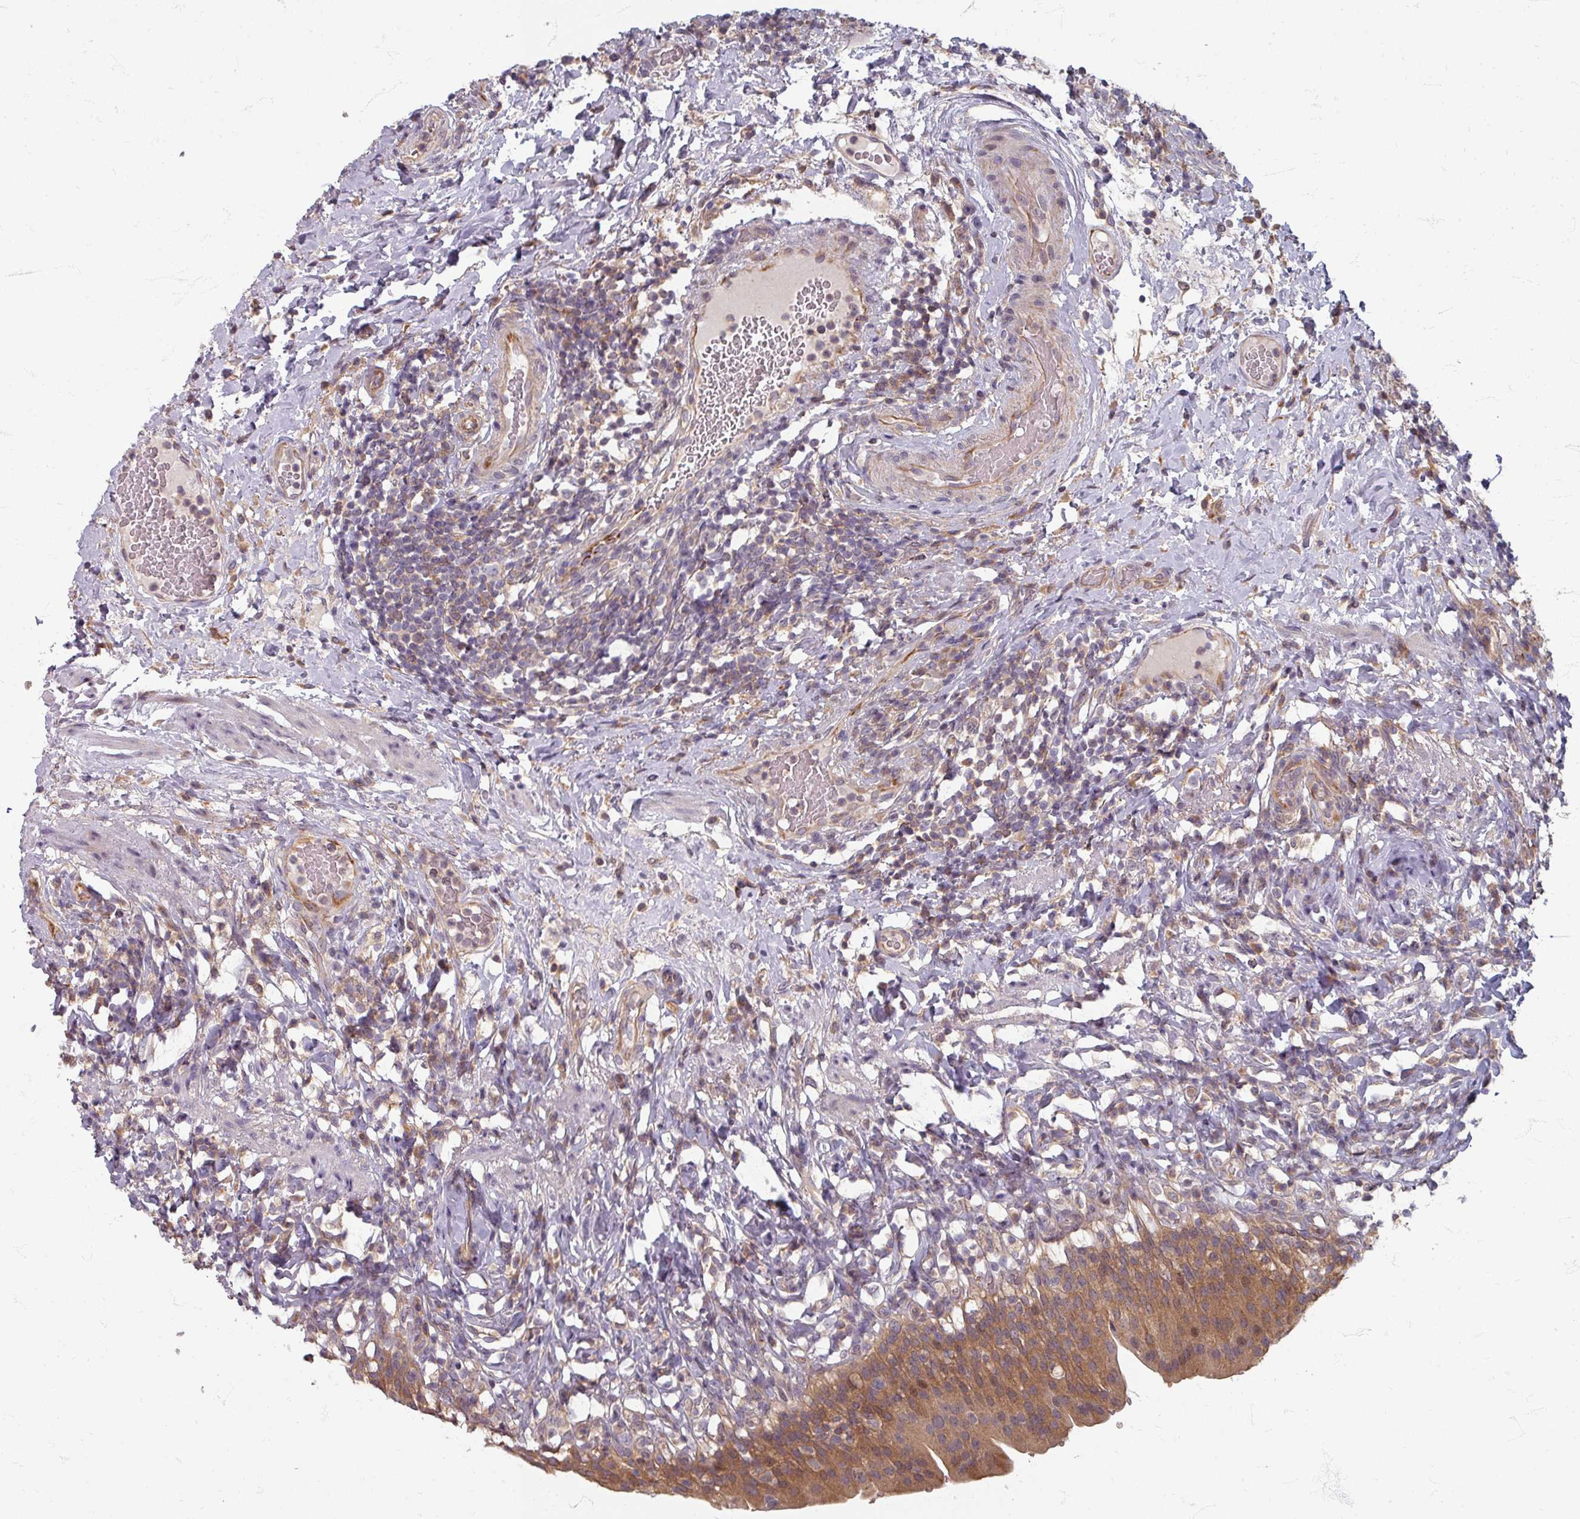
{"staining": {"intensity": "moderate", "quantity": ">75%", "location": "cytoplasmic/membranous"}, "tissue": "urinary bladder", "cell_type": "Urothelial cells", "image_type": "normal", "snomed": [{"axis": "morphology", "description": "Normal tissue, NOS"}, {"axis": "morphology", "description": "Inflammation, NOS"}, {"axis": "topography", "description": "Urinary bladder"}], "caption": "Immunohistochemical staining of normal human urinary bladder demonstrates >75% levels of moderate cytoplasmic/membranous protein positivity in approximately >75% of urothelial cells.", "gene": "STAM", "patient": {"sex": "male", "age": 64}}